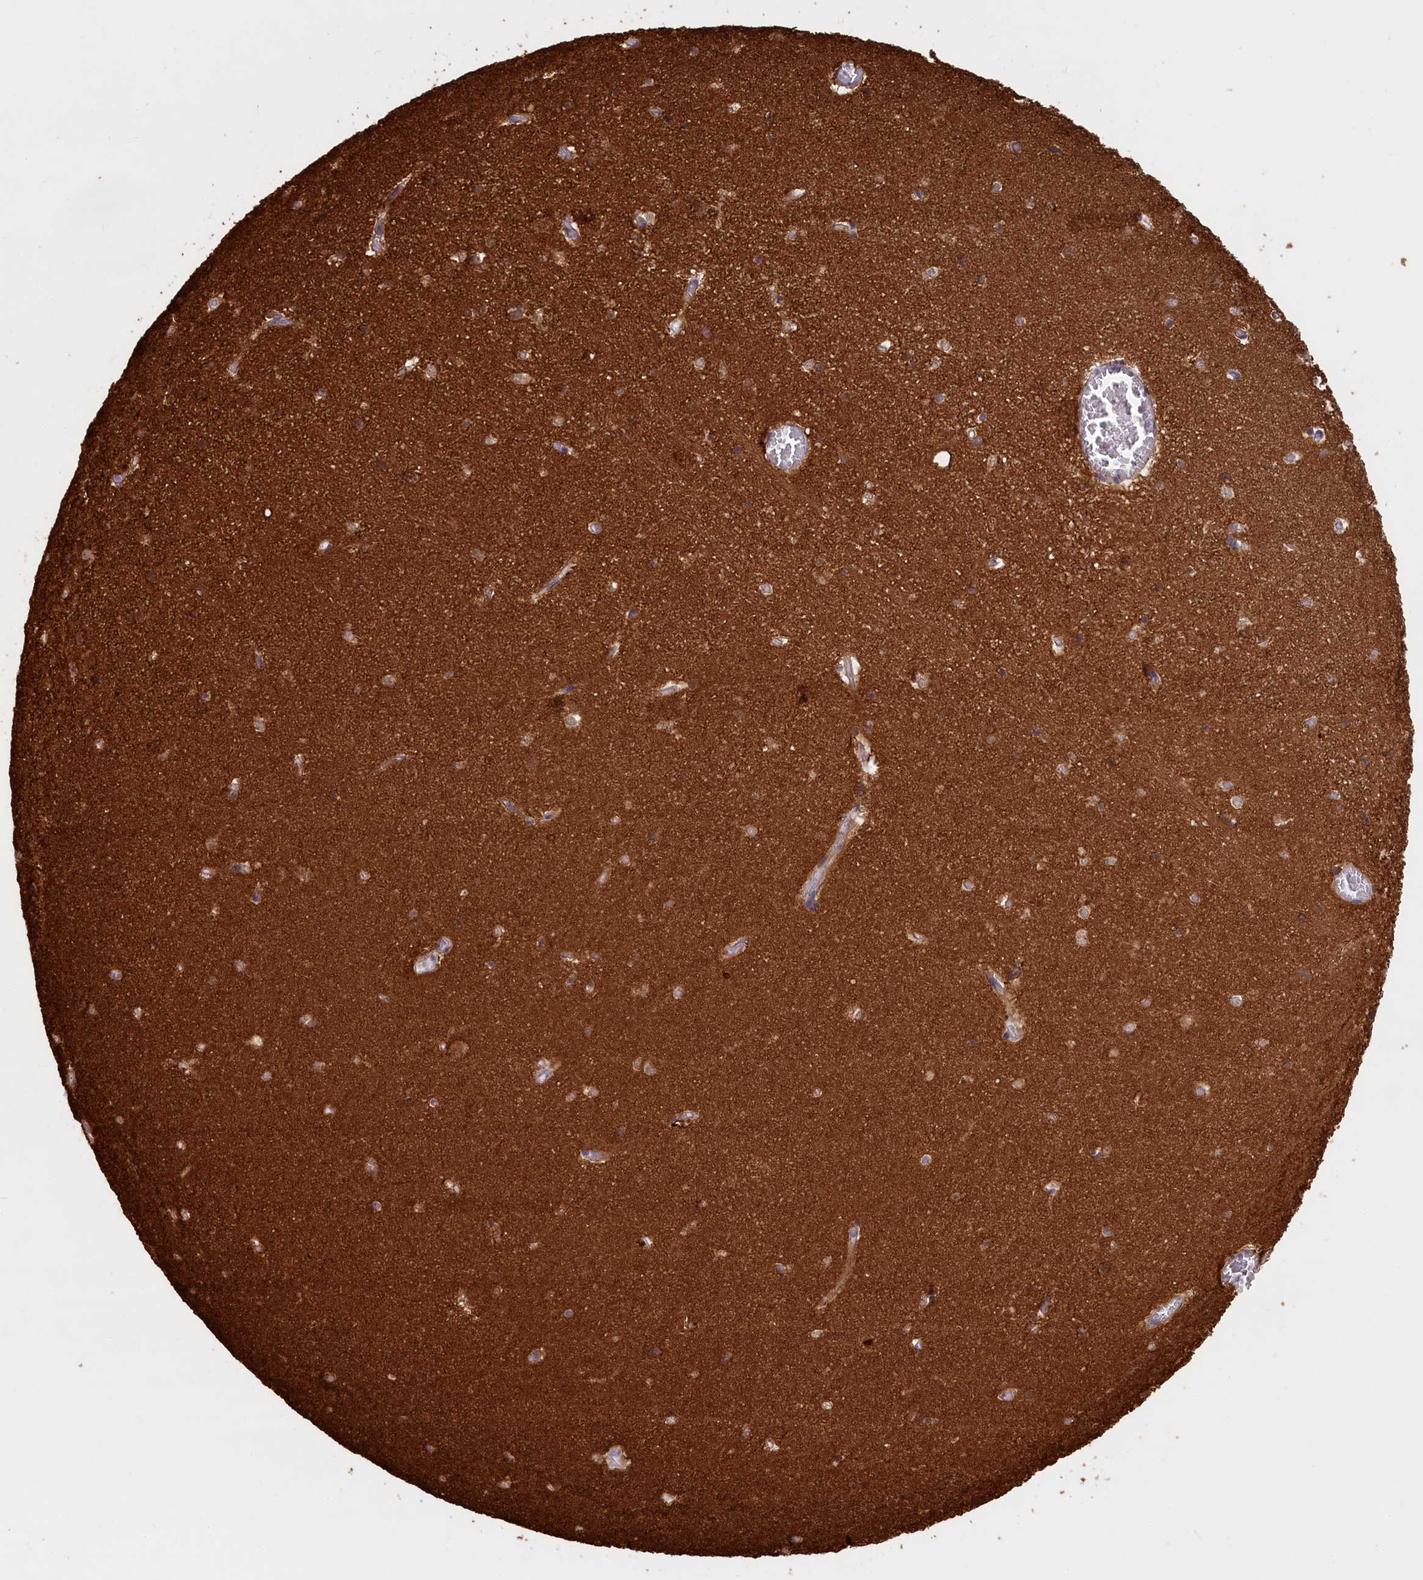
{"staining": {"intensity": "negative", "quantity": "none", "location": "none"}, "tissue": "hippocampus", "cell_type": "Glial cells", "image_type": "normal", "snomed": [{"axis": "morphology", "description": "Normal tissue, NOS"}, {"axis": "topography", "description": "Hippocampus"}], "caption": "DAB immunohistochemical staining of benign hippocampus shows no significant positivity in glial cells.", "gene": "UCHL3", "patient": {"sex": "female", "age": 64}}